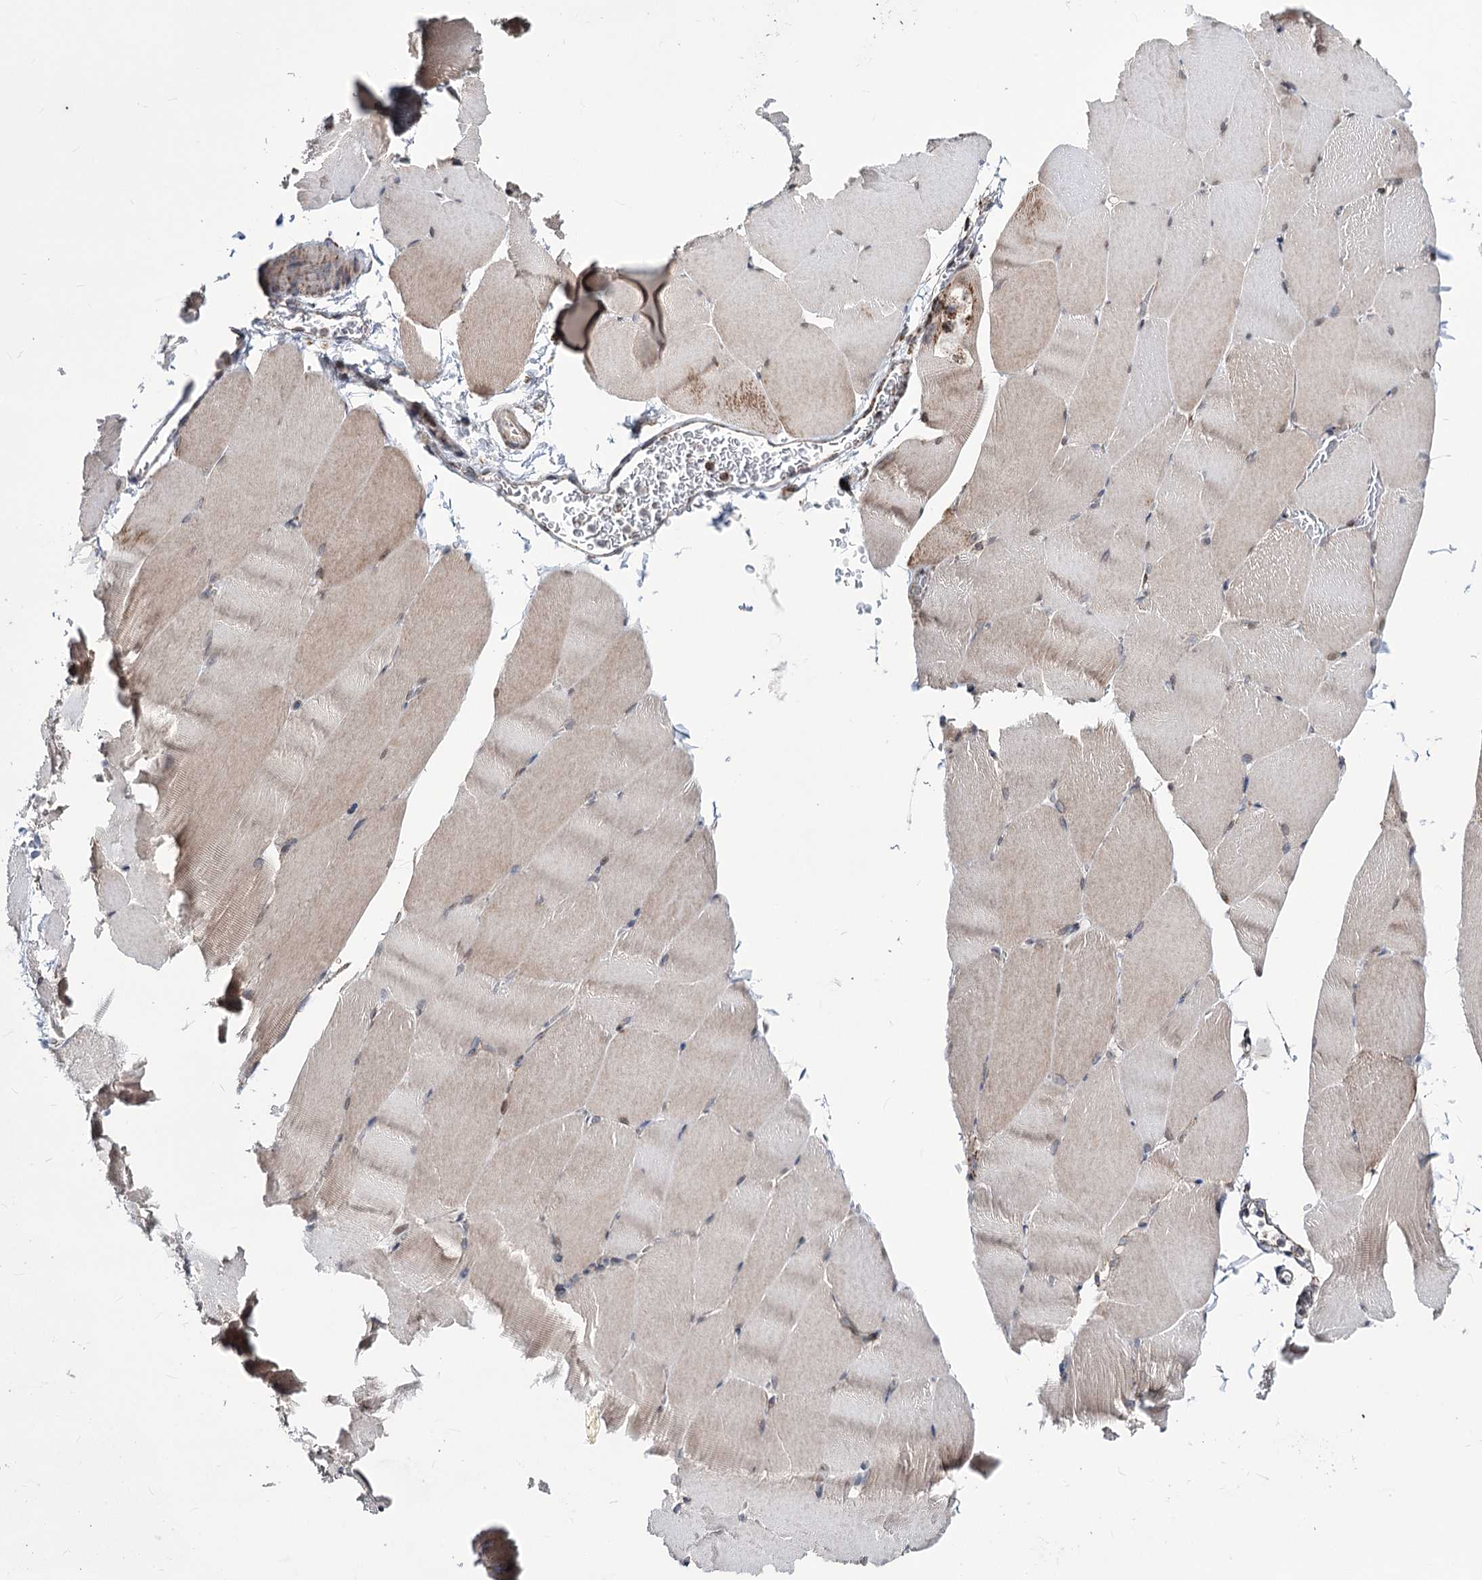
{"staining": {"intensity": "weak", "quantity": "25%-75%", "location": "cytoplasmic/membranous"}, "tissue": "skeletal muscle", "cell_type": "Myocytes", "image_type": "normal", "snomed": [{"axis": "morphology", "description": "Normal tissue, NOS"}, {"axis": "topography", "description": "Skeletal muscle"}, {"axis": "topography", "description": "Parathyroid gland"}], "caption": "Immunohistochemical staining of unremarkable human skeletal muscle reveals low levels of weak cytoplasmic/membranous expression in approximately 25%-75% of myocytes.", "gene": "CREB3L4", "patient": {"sex": "female", "age": 37}}